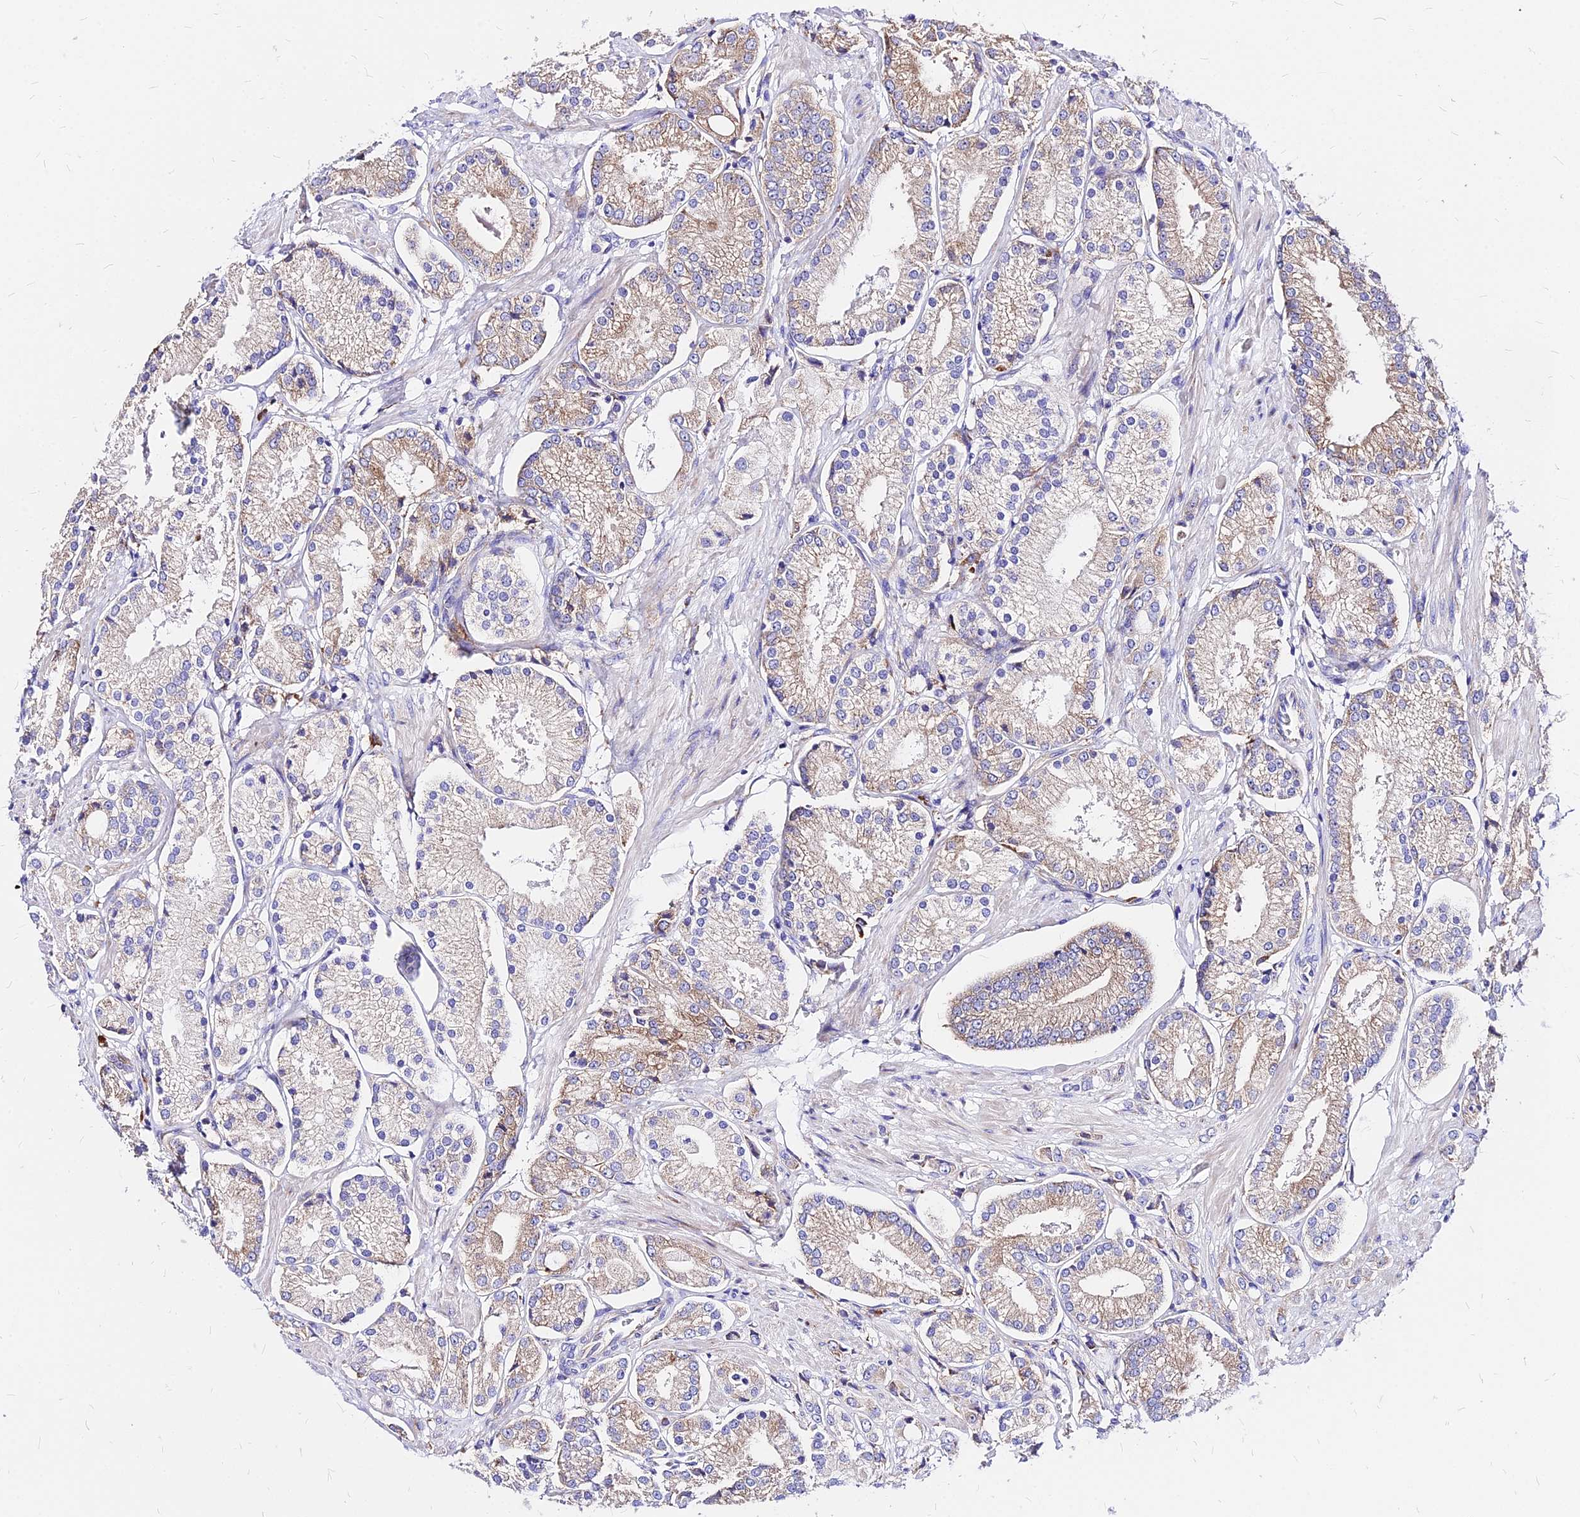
{"staining": {"intensity": "weak", "quantity": "25%-75%", "location": "cytoplasmic/membranous"}, "tissue": "prostate cancer", "cell_type": "Tumor cells", "image_type": "cancer", "snomed": [{"axis": "morphology", "description": "Adenocarcinoma, High grade"}, {"axis": "topography", "description": "Prostate and seminal vesicle, NOS"}], "caption": "This histopathology image displays IHC staining of human prostate cancer (high-grade adenocarcinoma), with low weak cytoplasmic/membranous positivity in approximately 25%-75% of tumor cells.", "gene": "RPL19", "patient": {"sex": "male", "age": 64}}